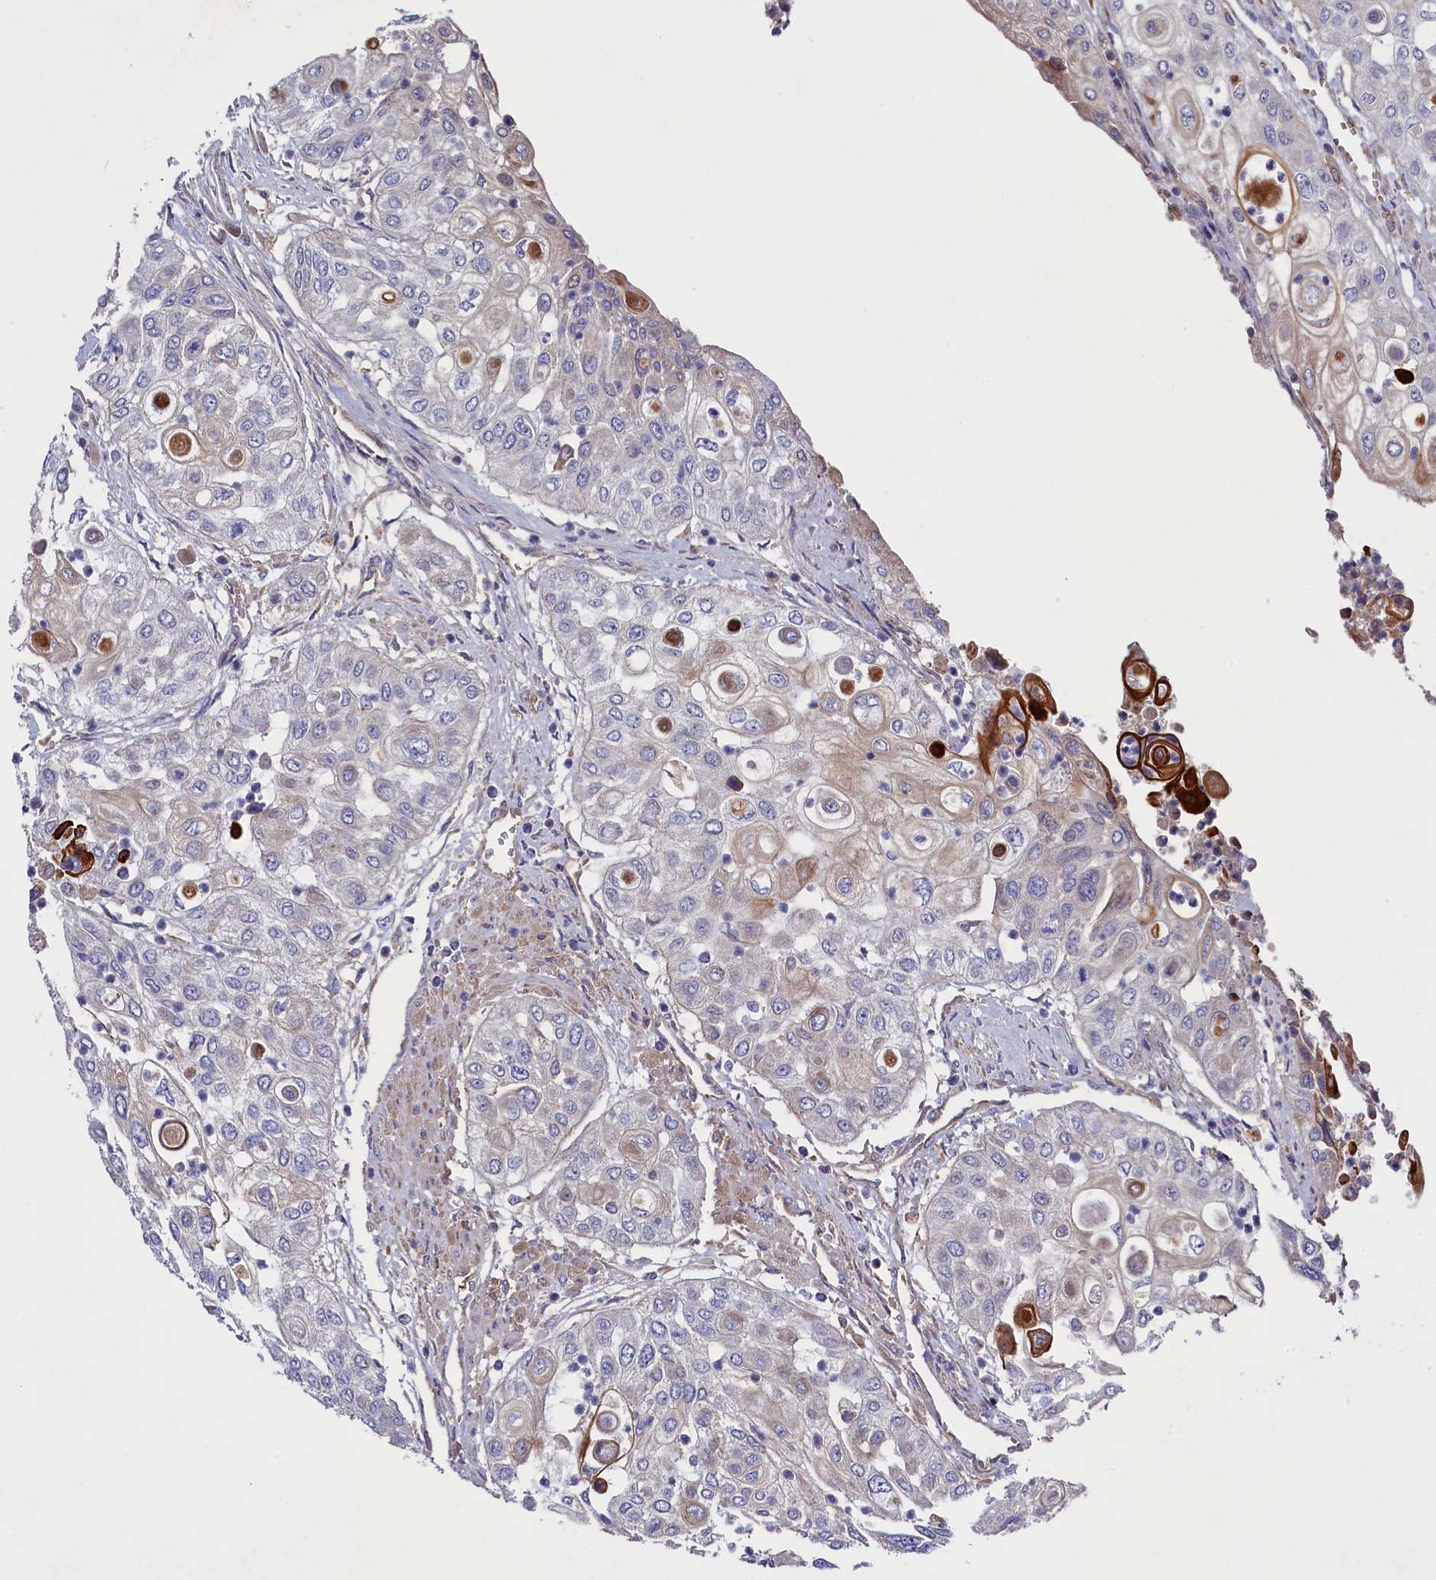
{"staining": {"intensity": "negative", "quantity": "none", "location": "none"}, "tissue": "urothelial cancer", "cell_type": "Tumor cells", "image_type": "cancer", "snomed": [{"axis": "morphology", "description": "Urothelial carcinoma, High grade"}, {"axis": "topography", "description": "Urinary bladder"}], "caption": "IHC micrograph of urothelial carcinoma (high-grade) stained for a protein (brown), which exhibits no positivity in tumor cells.", "gene": "GPR108", "patient": {"sex": "female", "age": 79}}